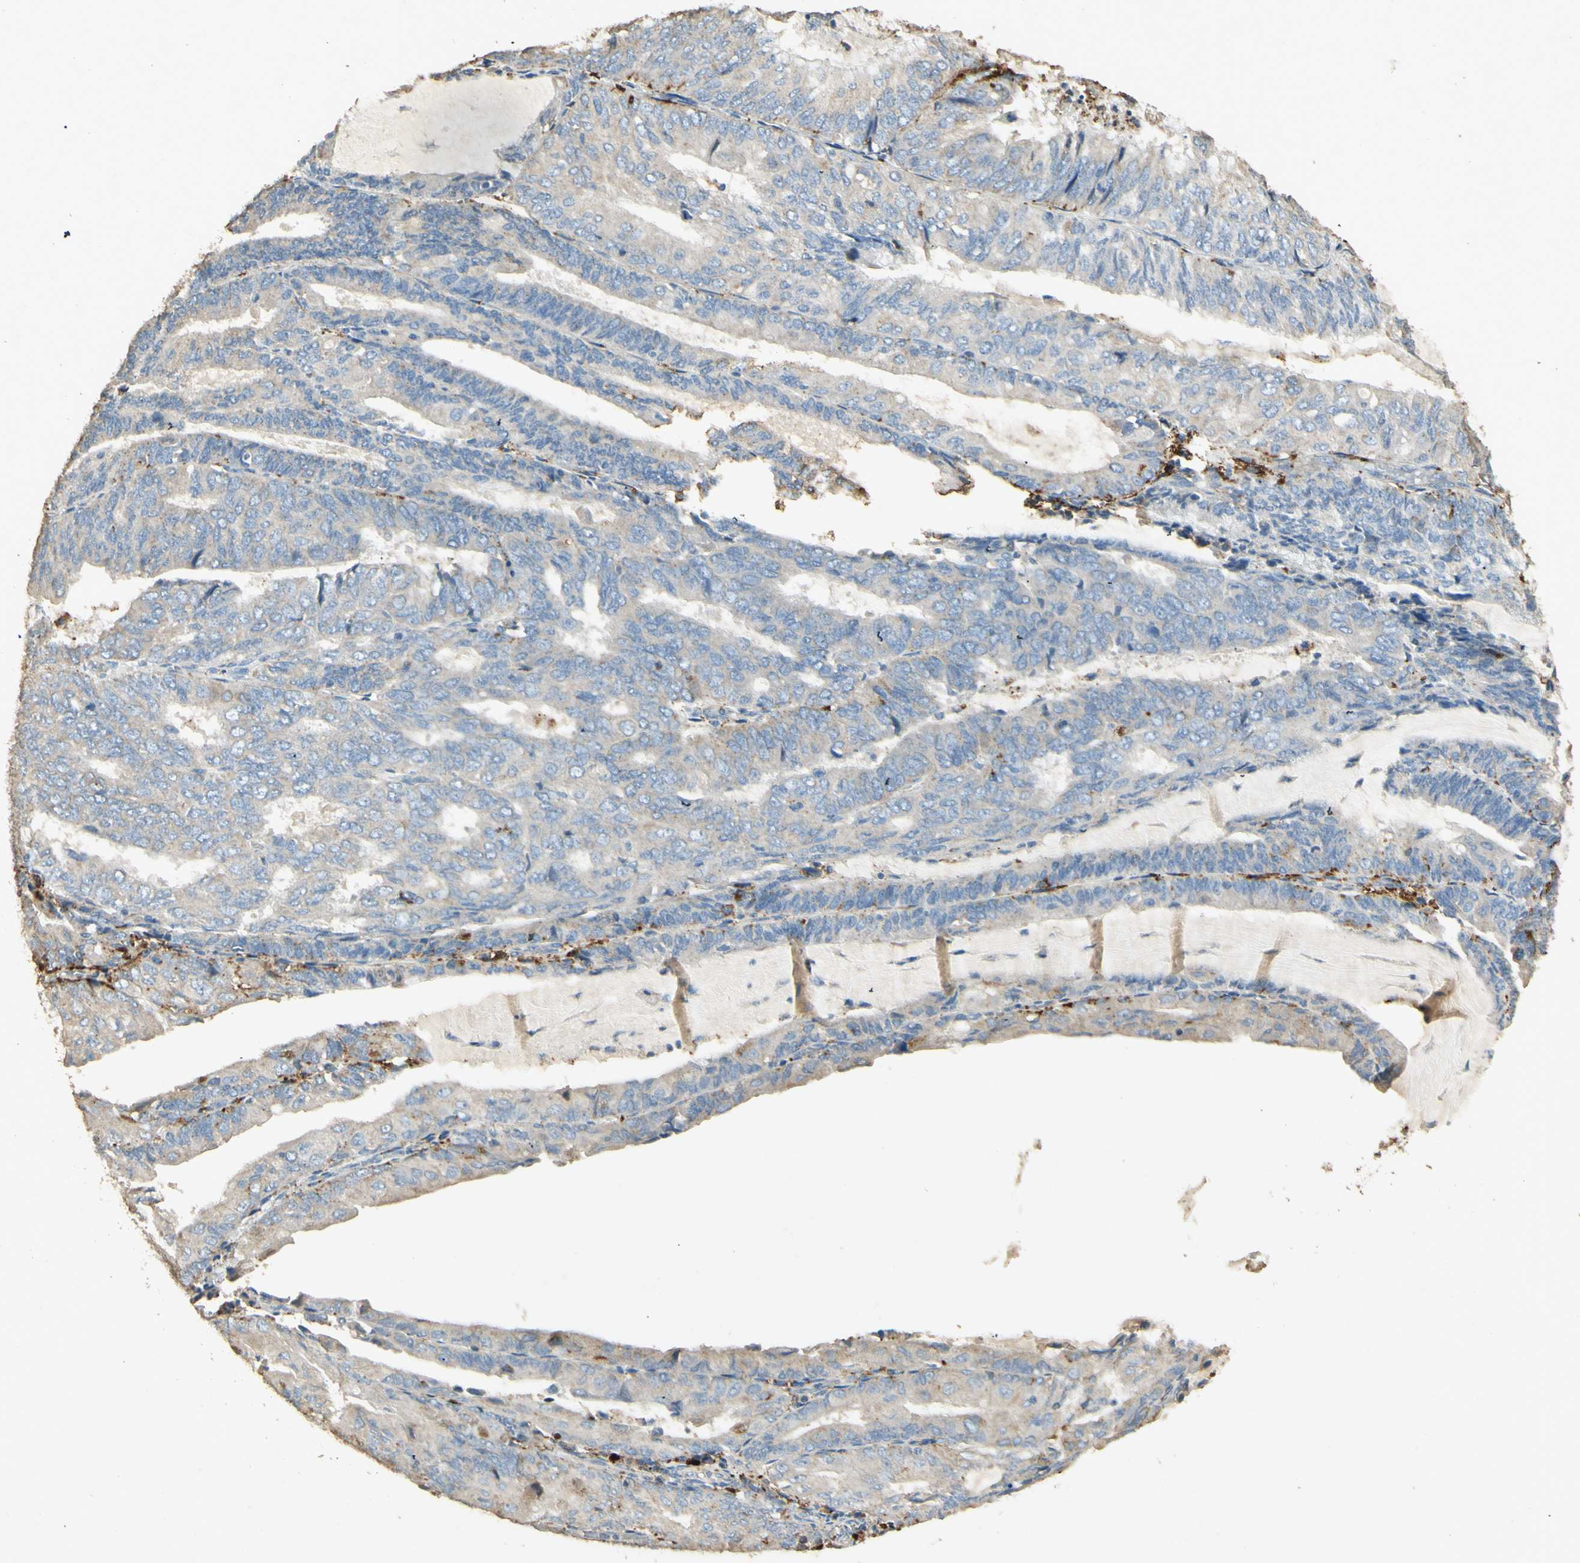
{"staining": {"intensity": "negative", "quantity": "none", "location": "none"}, "tissue": "endometrial cancer", "cell_type": "Tumor cells", "image_type": "cancer", "snomed": [{"axis": "morphology", "description": "Adenocarcinoma, NOS"}, {"axis": "topography", "description": "Endometrium"}], "caption": "Endometrial adenocarcinoma was stained to show a protein in brown. There is no significant staining in tumor cells. The staining was performed using DAB to visualize the protein expression in brown, while the nuclei were stained in blue with hematoxylin (Magnification: 20x).", "gene": "ARHGEF17", "patient": {"sex": "female", "age": 81}}